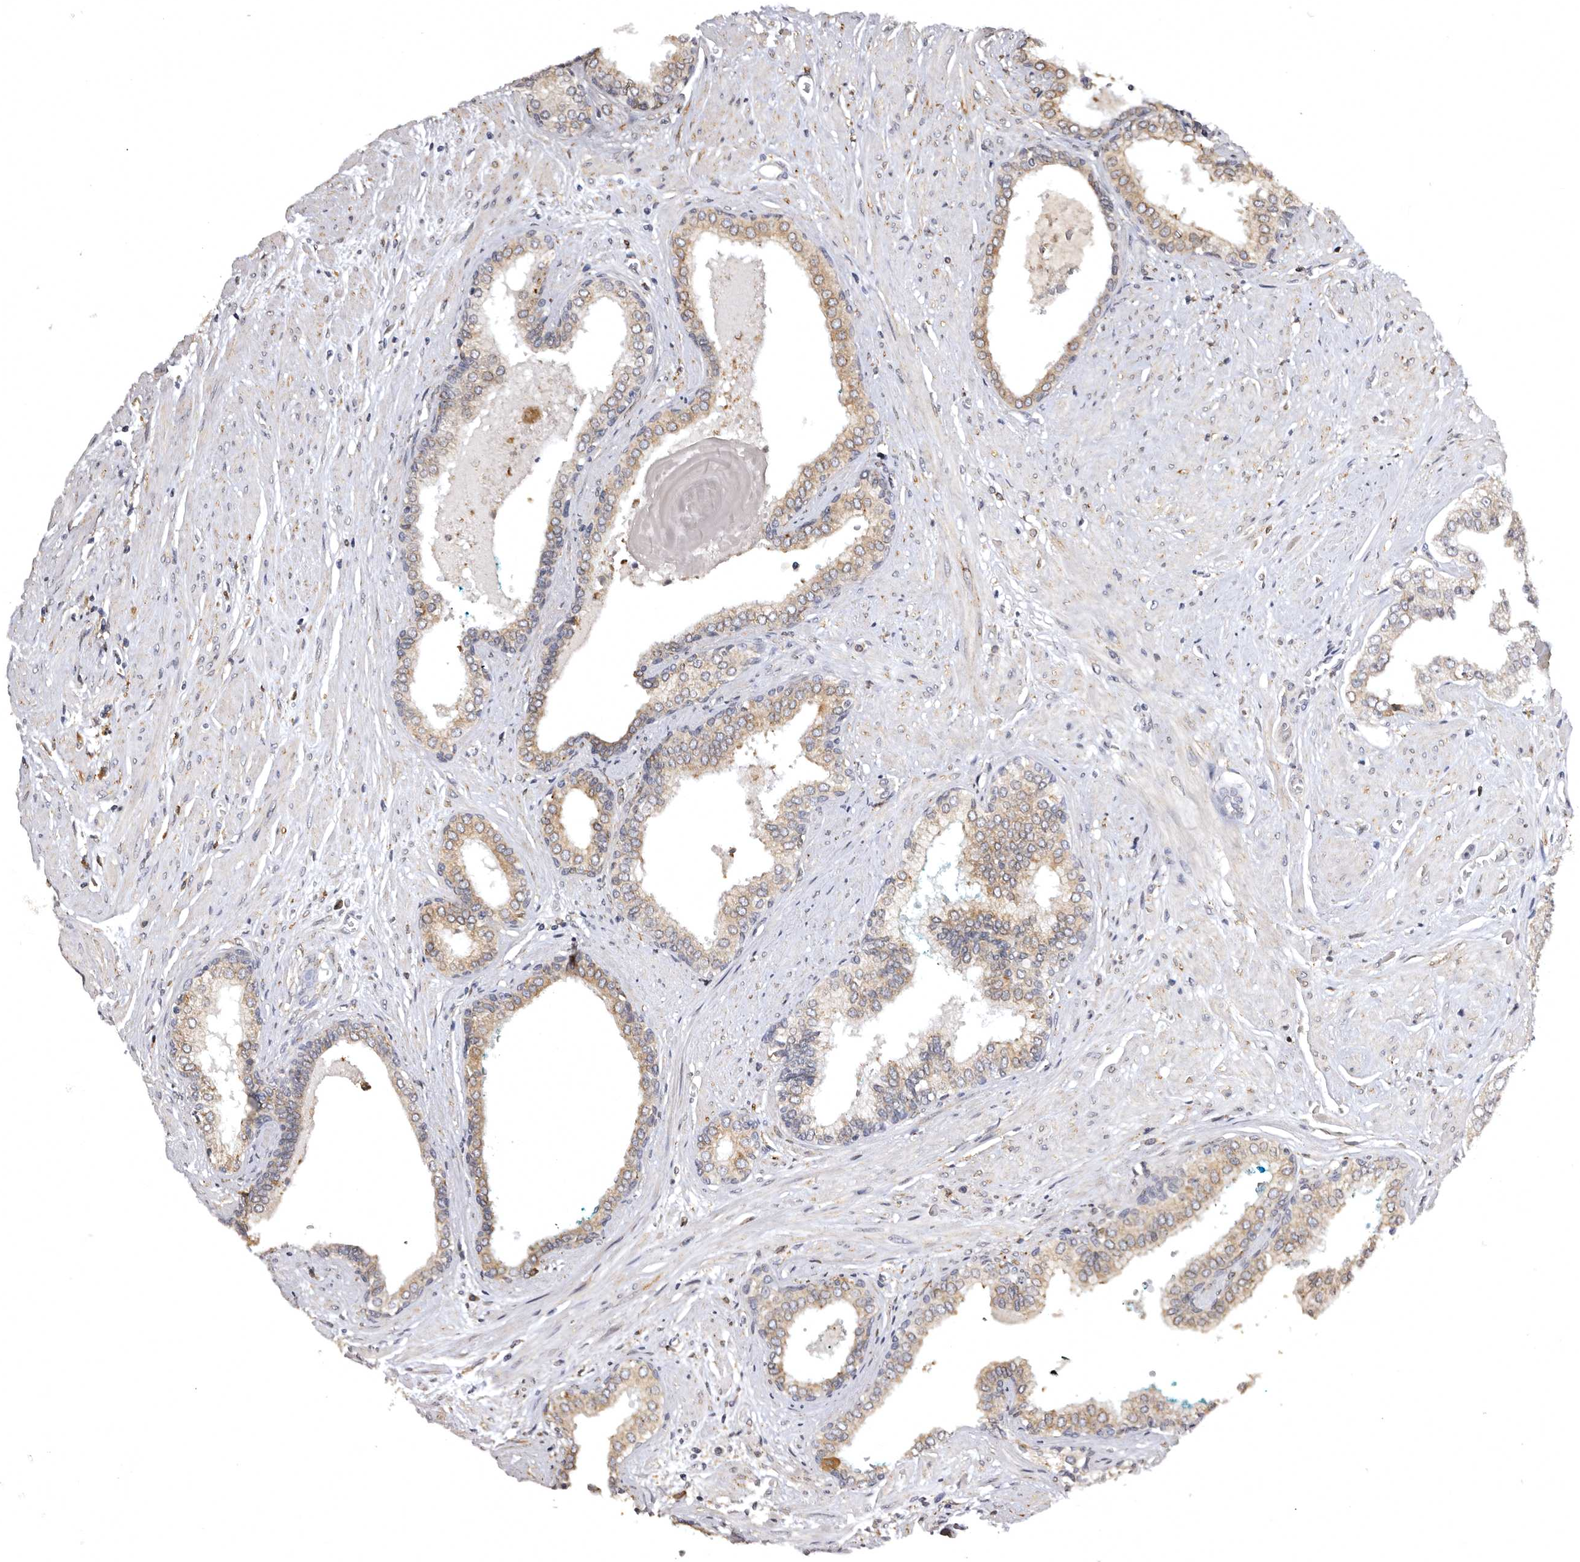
{"staining": {"intensity": "weak", "quantity": "<25%", "location": "cytoplasmic/membranous"}, "tissue": "prostate cancer", "cell_type": "Tumor cells", "image_type": "cancer", "snomed": [{"axis": "morphology", "description": "Adenocarcinoma, High grade"}, {"axis": "topography", "description": "Prostate"}], "caption": "Histopathology image shows no significant protein staining in tumor cells of high-grade adenocarcinoma (prostate).", "gene": "INKA2", "patient": {"sex": "male", "age": 71}}